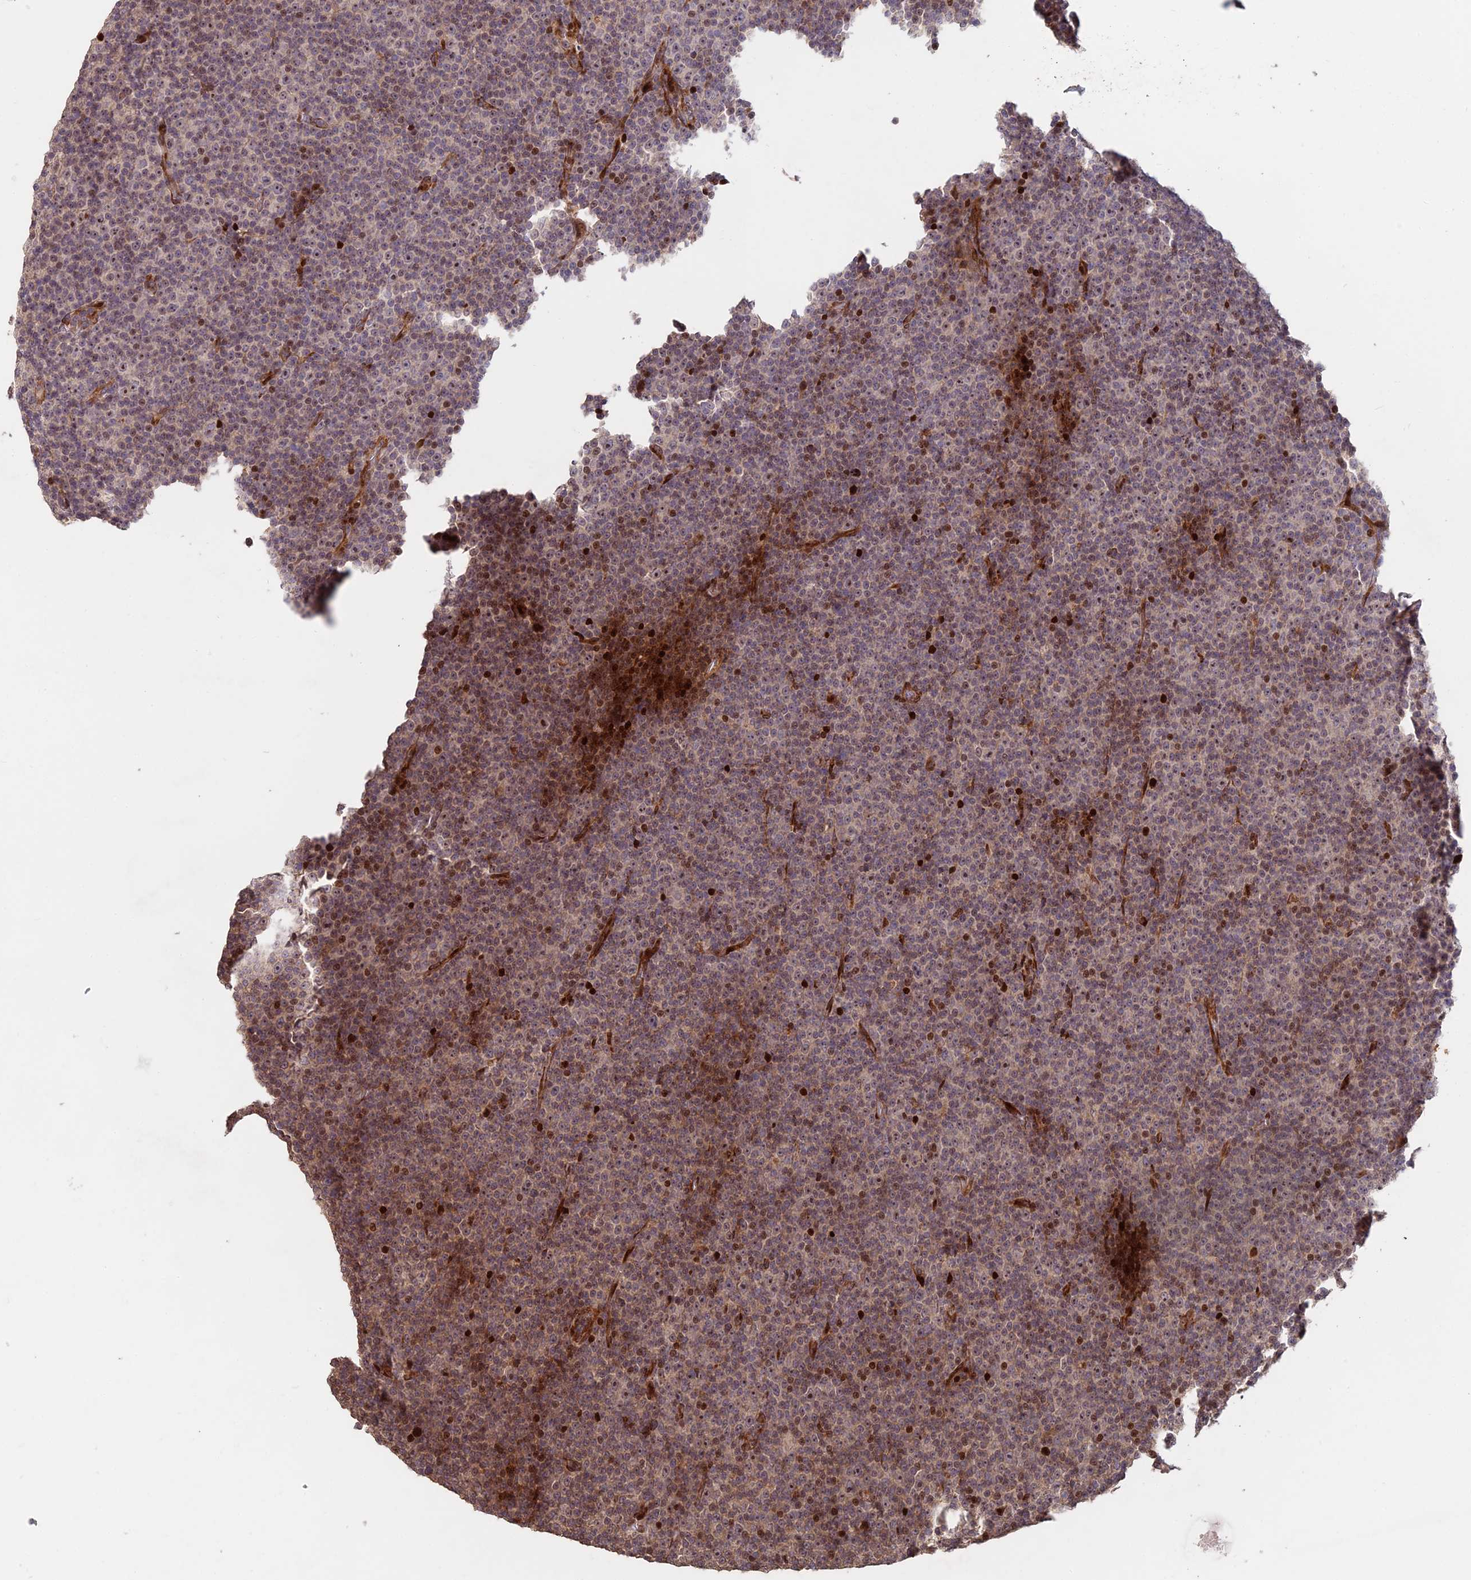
{"staining": {"intensity": "weak", "quantity": "<25%", "location": "cytoplasmic/membranous,nuclear"}, "tissue": "lymphoma", "cell_type": "Tumor cells", "image_type": "cancer", "snomed": [{"axis": "morphology", "description": "Malignant lymphoma, non-Hodgkin's type, Low grade"}, {"axis": "topography", "description": "Lymph node"}], "caption": "The image demonstrates no significant positivity in tumor cells of lymphoma.", "gene": "RBMS2", "patient": {"sex": "female", "age": 67}}